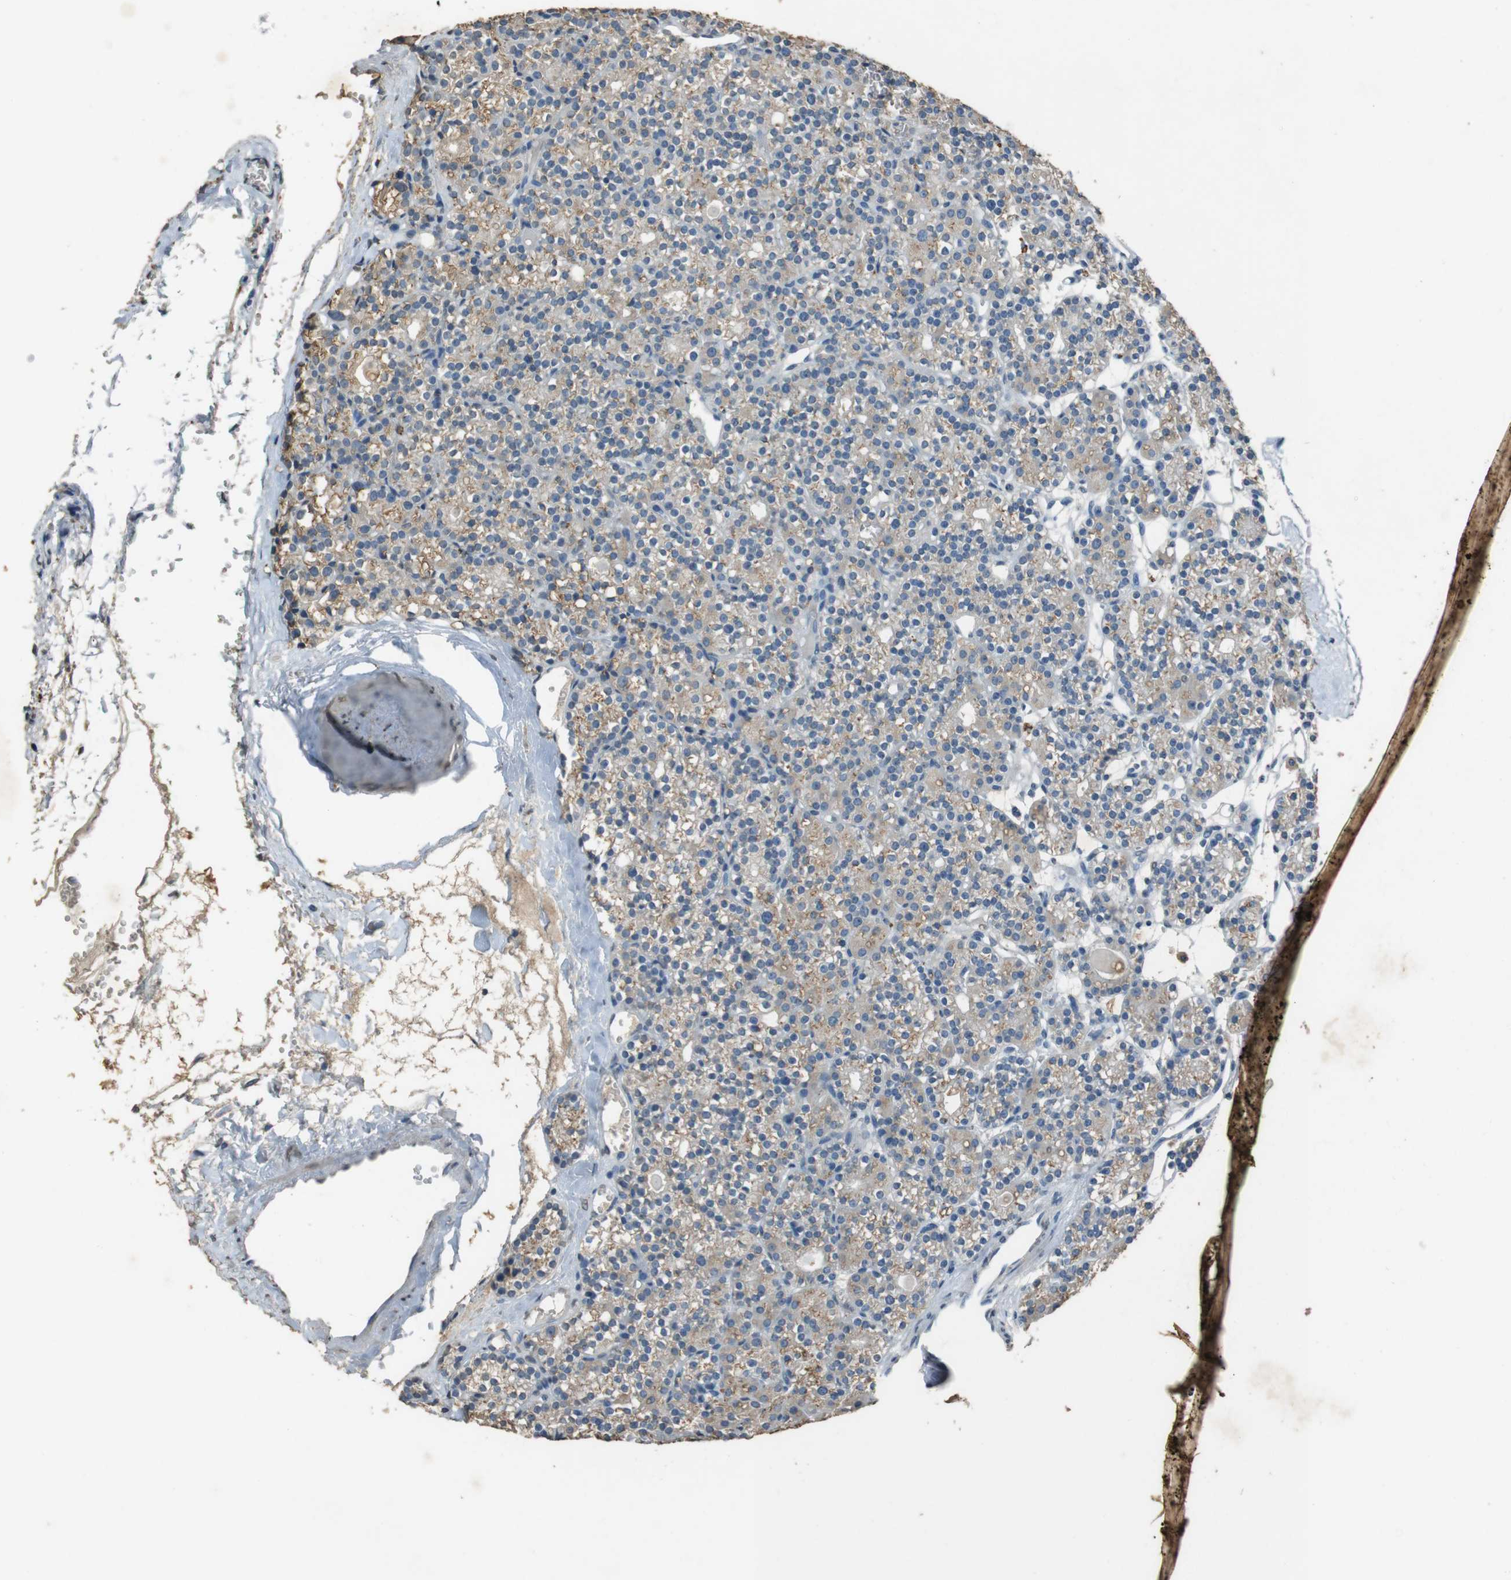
{"staining": {"intensity": "negative", "quantity": "none", "location": "none"}, "tissue": "parathyroid gland", "cell_type": "Glandular cells", "image_type": "normal", "snomed": [{"axis": "morphology", "description": "Normal tissue, NOS"}, {"axis": "morphology", "description": "Atrophy, NOS"}, {"axis": "topography", "description": "Parathyroid gland"}], "caption": "A high-resolution histopathology image shows IHC staining of unremarkable parathyroid gland, which demonstrates no significant staining in glandular cells.", "gene": "STBD1", "patient": {"sex": "female", "age": 54}}